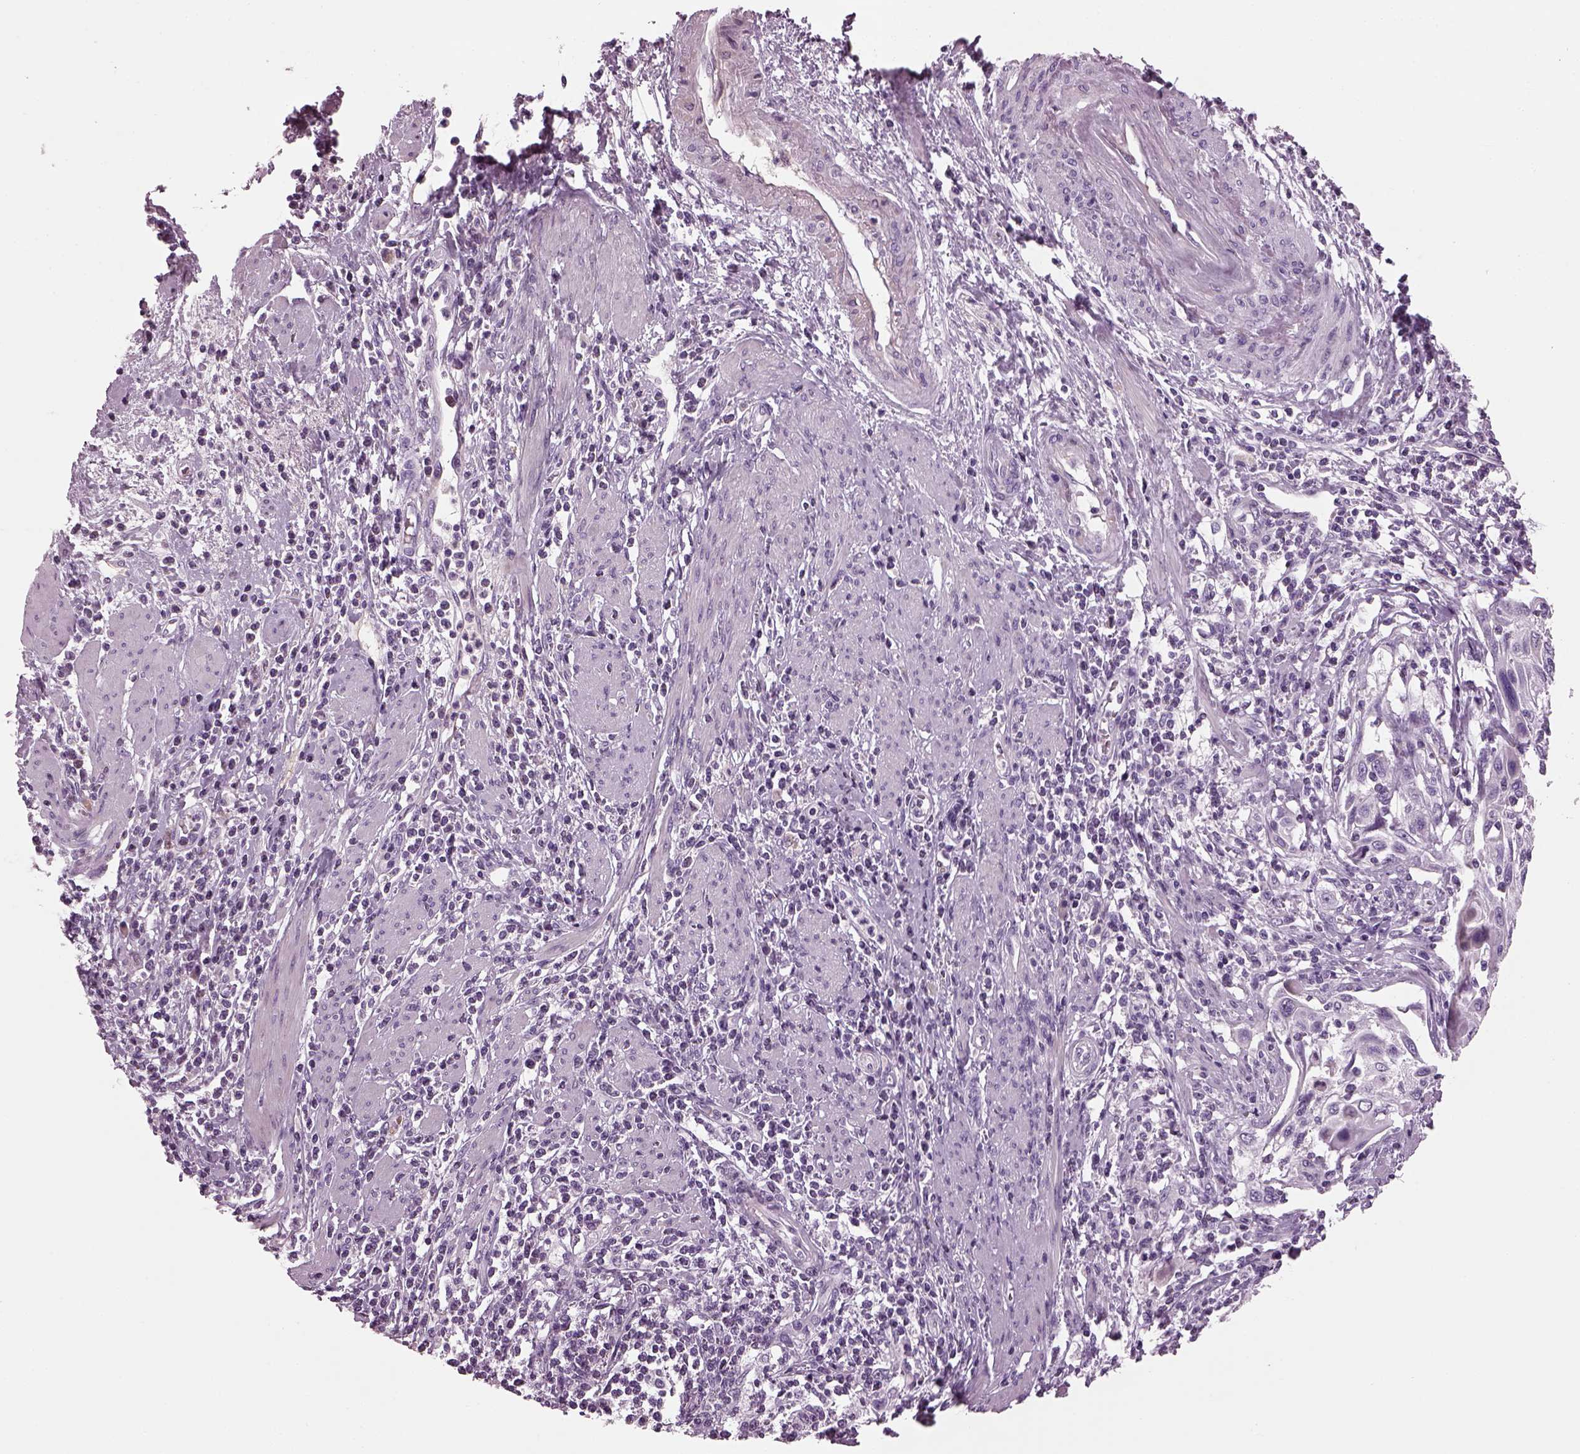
{"staining": {"intensity": "negative", "quantity": "none", "location": "none"}, "tissue": "cervical cancer", "cell_type": "Tumor cells", "image_type": "cancer", "snomed": [{"axis": "morphology", "description": "Squamous cell carcinoma, NOS"}, {"axis": "topography", "description": "Cervix"}], "caption": "Cervical squamous cell carcinoma was stained to show a protein in brown. There is no significant expression in tumor cells.", "gene": "DPYSL5", "patient": {"sex": "female", "age": 70}}